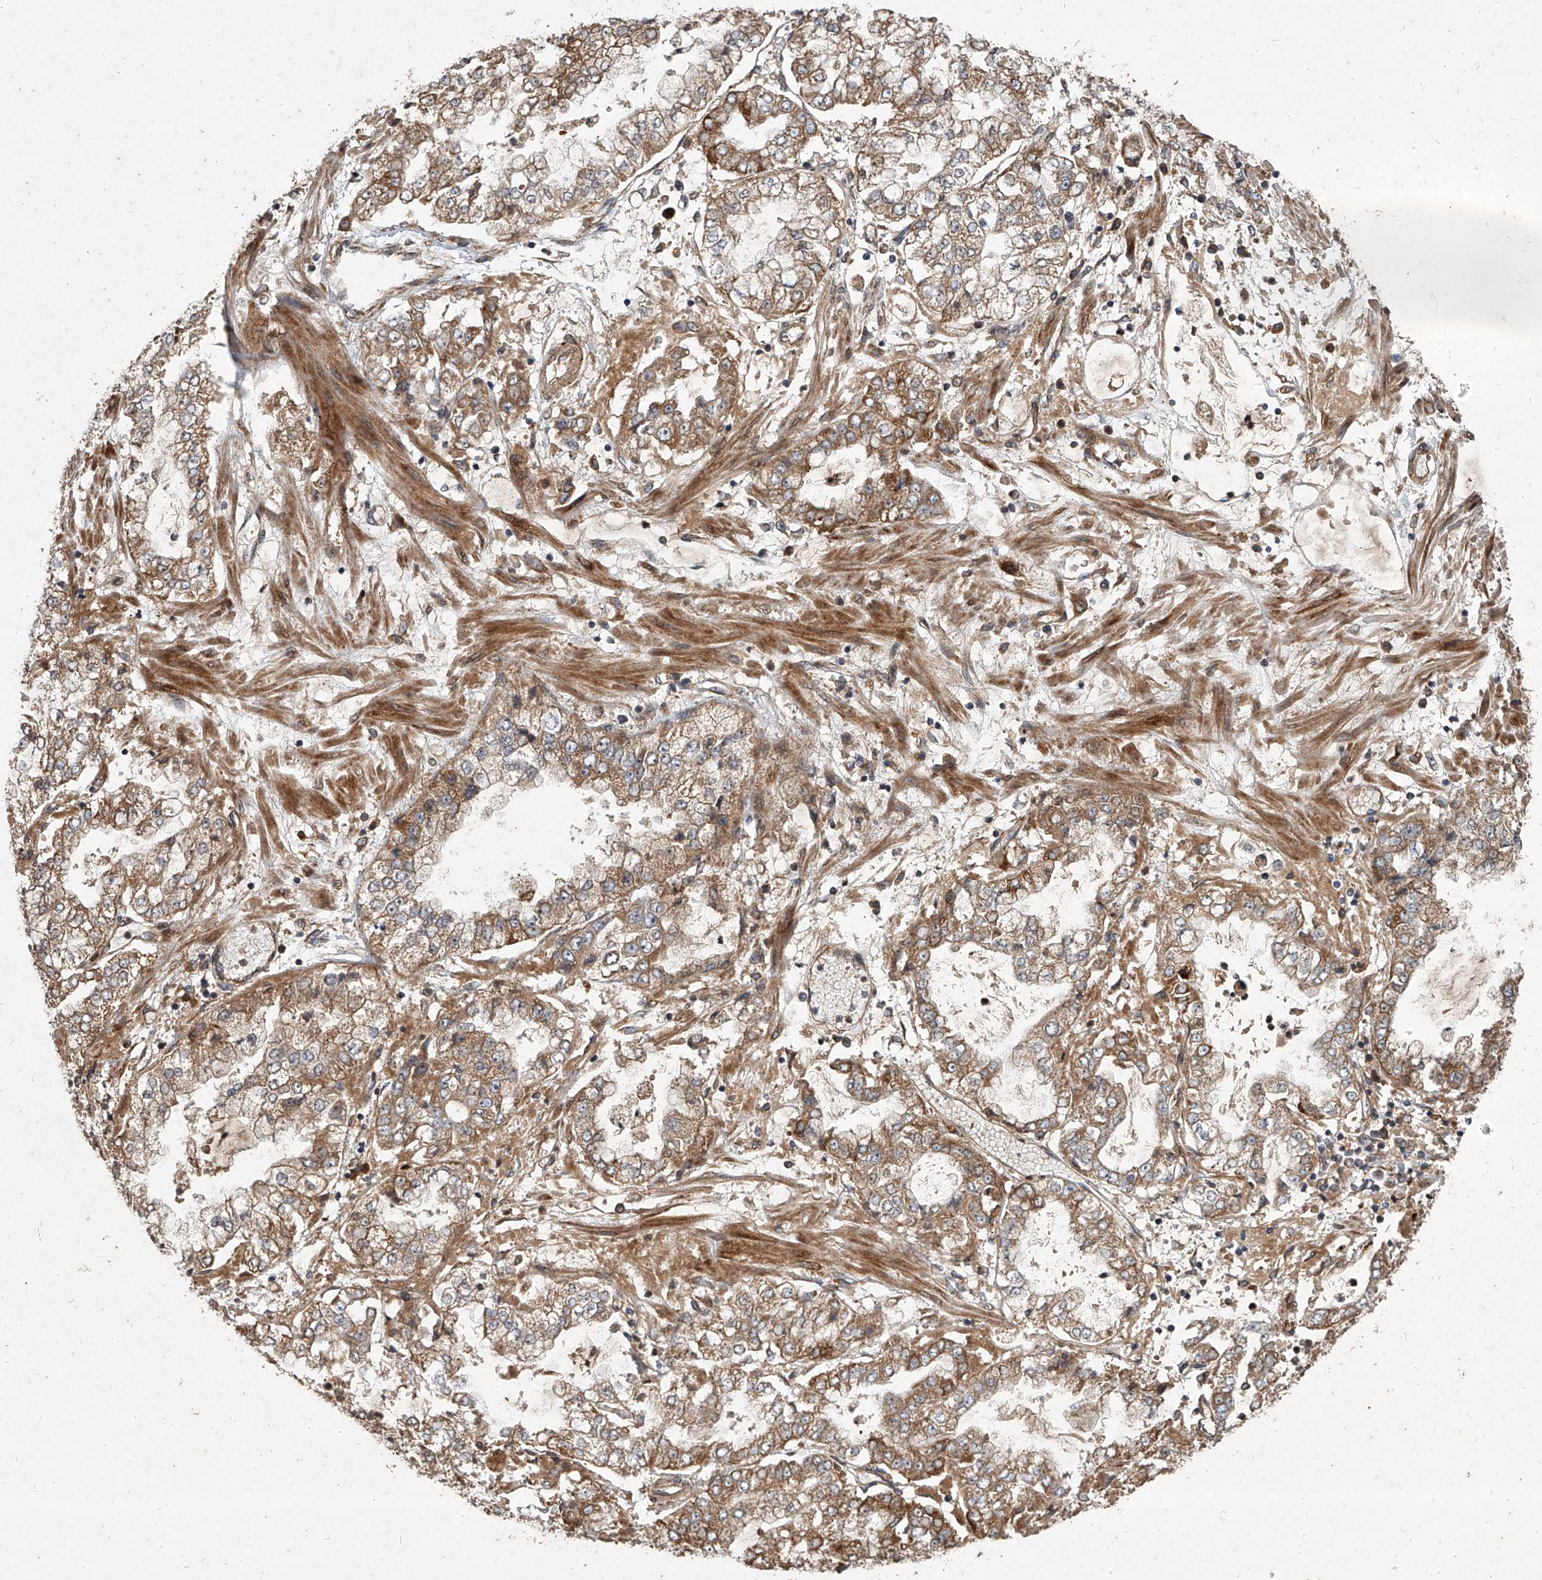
{"staining": {"intensity": "moderate", "quantity": ">75%", "location": "cytoplasmic/membranous"}, "tissue": "stomach cancer", "cell_type": "Tumor cells", "image_type": "cancer", "snomed": [{"axis": "morphology", "description": "Adenocarcinoma, NOS"}, {"axis": "topography", "description": "Stomach"}], "caption": "Human adenocarcinoma (stomach) stained with a brown dye shows moderate cytoplasmic/membranous positive expression in approximately >75% of tumor cells.", "gene": "EVA1C", "patient": {"sex": "male", "age": 76}}